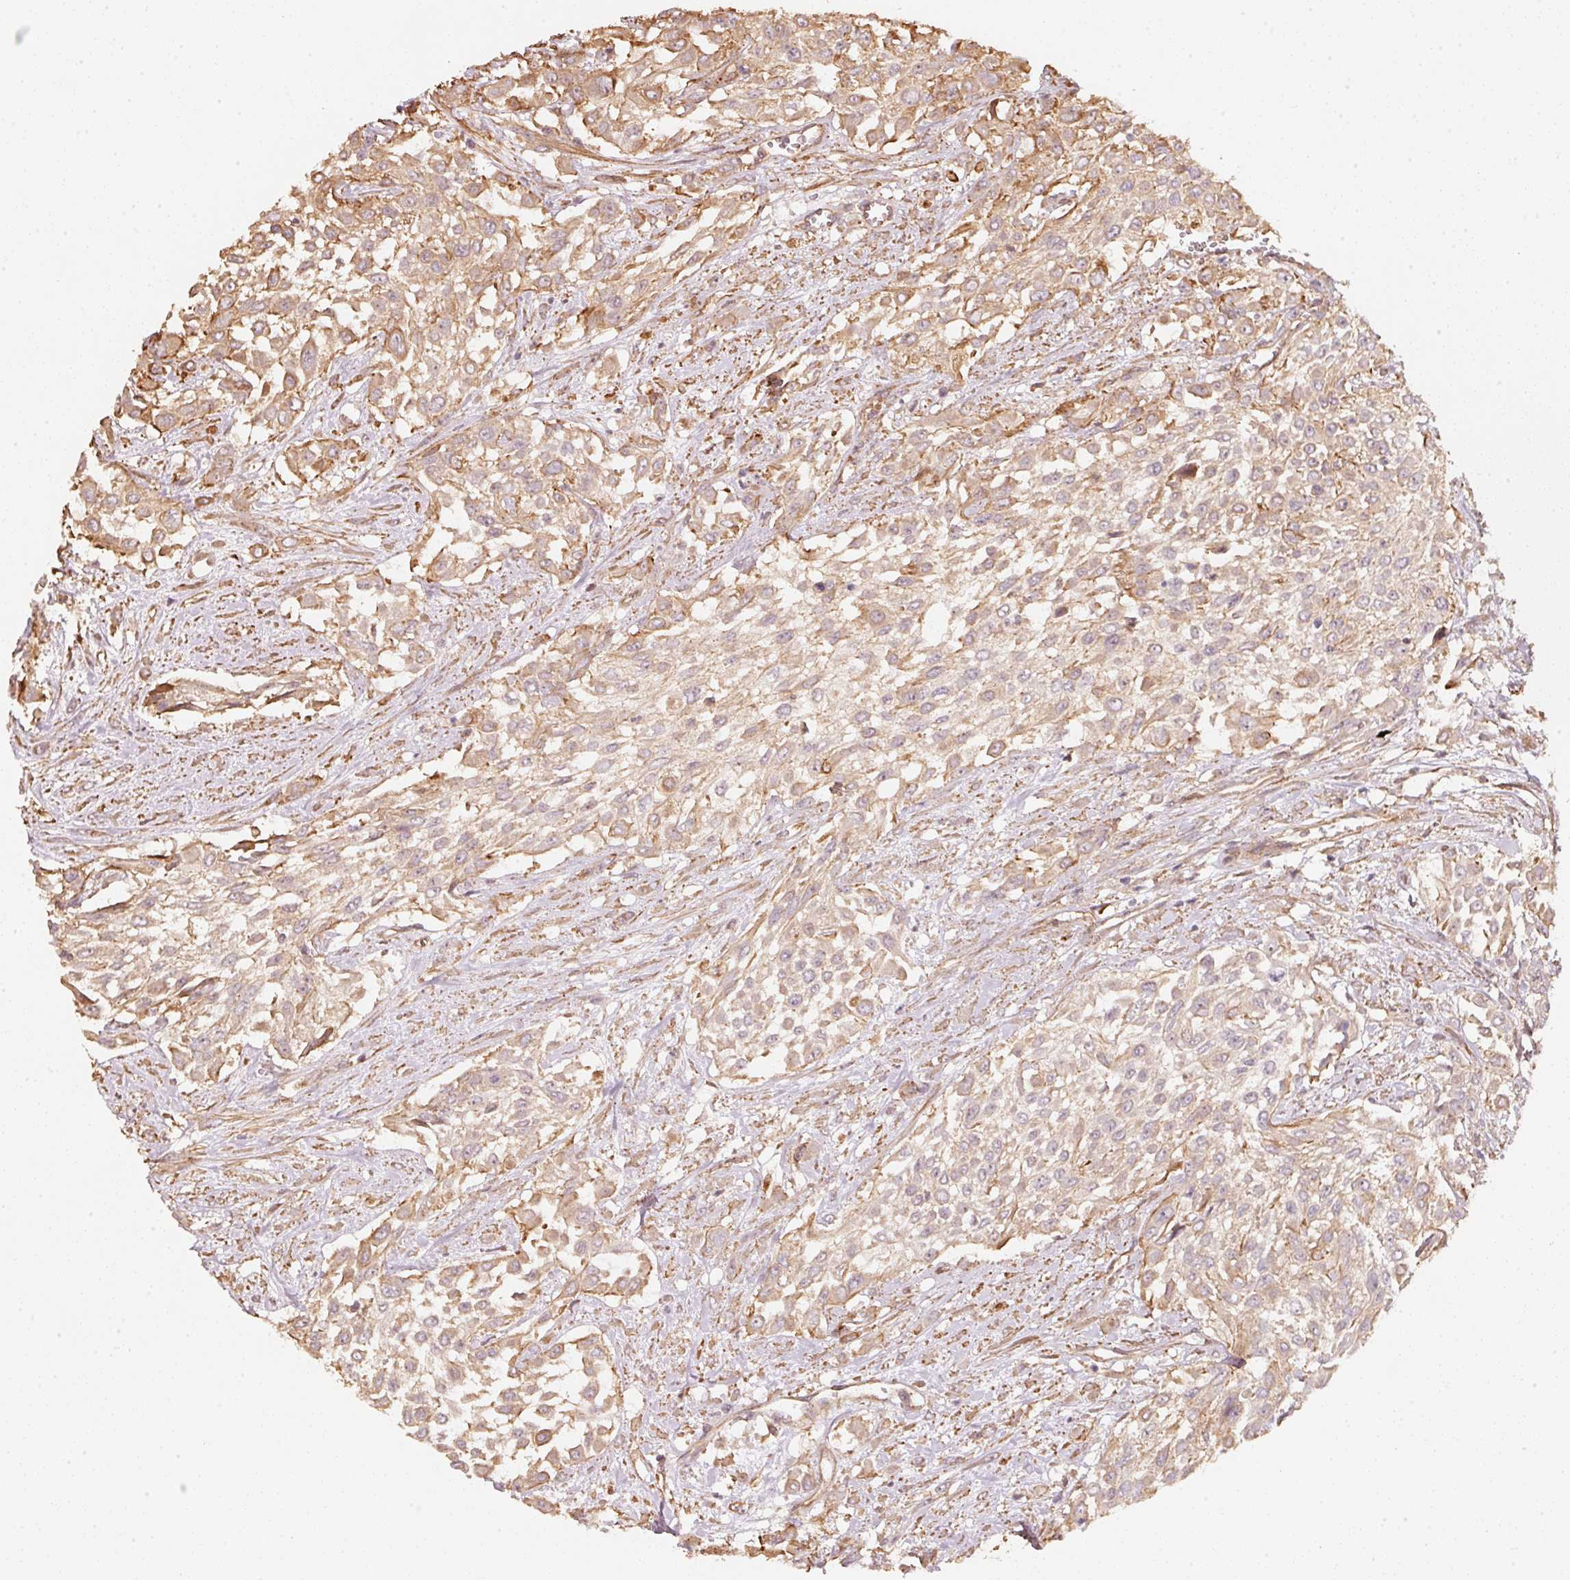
{"staining": {"intensity": "moderate", "quantity": ">75%", "location": "cytoplasmic/membranous"}, "tissue": "urothelial cancer", "cell_type": "Tumor cells", "image_type": "cancer", "snomed": [{"axis": "morphology", "description": "Urothelial carcinoma, High grade"}, {"axis": "topography", "description": "Urinary bladder"}], "caption": "Immunohistochemistry (DAB (3,3'-diaminobenzidine)) staining of human high-grade urothelial carcinoma displays moderate cytoplasmic/membranous protein positivity in approximately >75% of tumor cells.", "gene": "CEP95", "patient": {"sex": "male", "age": 57}}